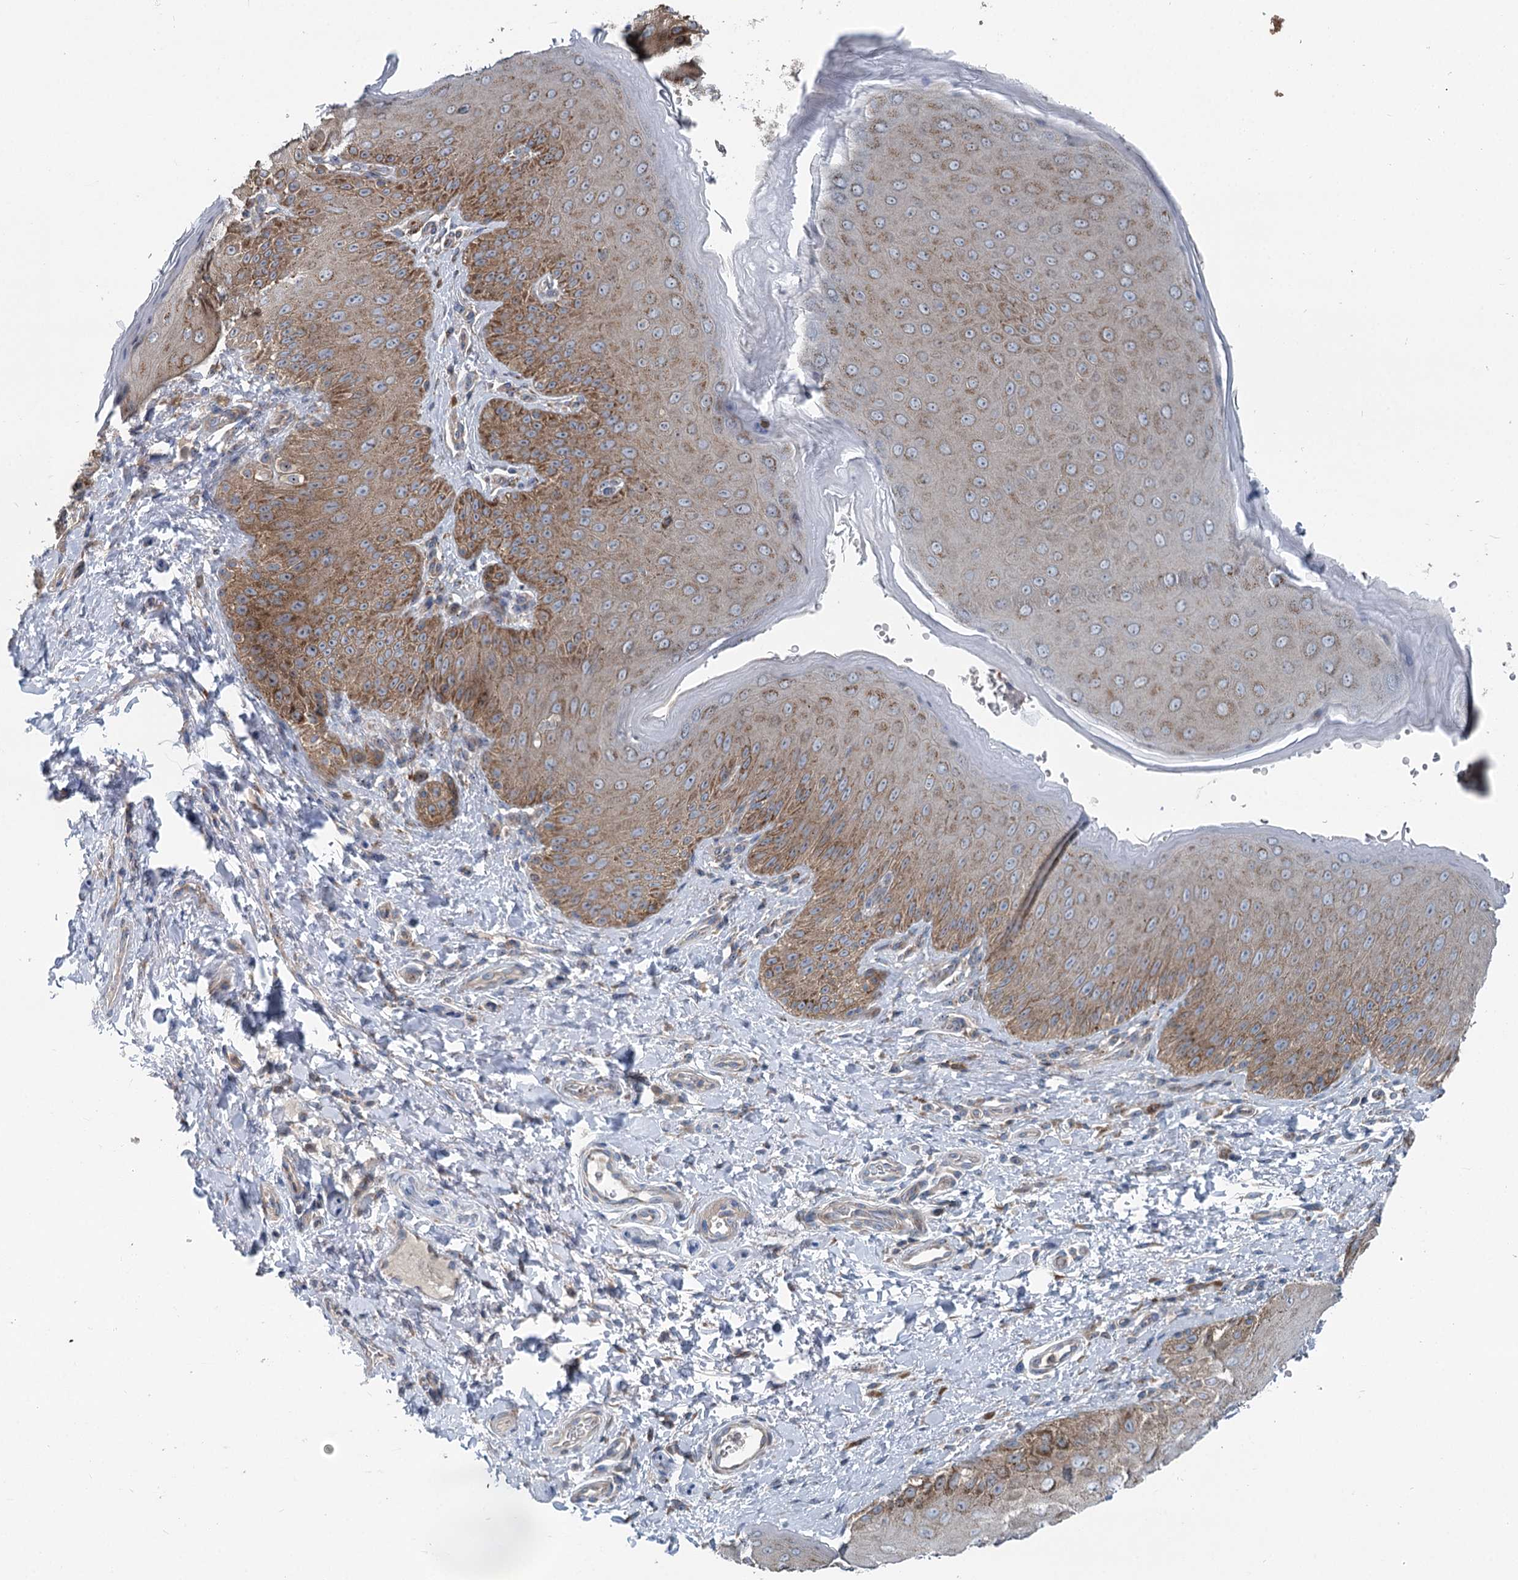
{"staining": {"intensity": "moderate", "quantity": ">75%", "location": "cytoplasmic/membranous"}, "tissue": "skin", "cell_type": "Epidermal cells", "image_type": "normal", "snomed": [{"axis": "morphology", "description": "Normal tissue, NOS"}, {"axis": "topography", "description": "Anal"}], "caption": "The histopathology image shows immunohistochemical staining of normal skin. There is moderate cytoplasmic/membranous positivity is identified in about >75% of epidermal cells. The staining was performed using DAB (3,3'-diaminobenzidine), with brown indicating positive protein expression. Nuclei are stained blue with hematoxylin.", "gene": "MARK2", "patient": {"sex": "male", "age": 44}}